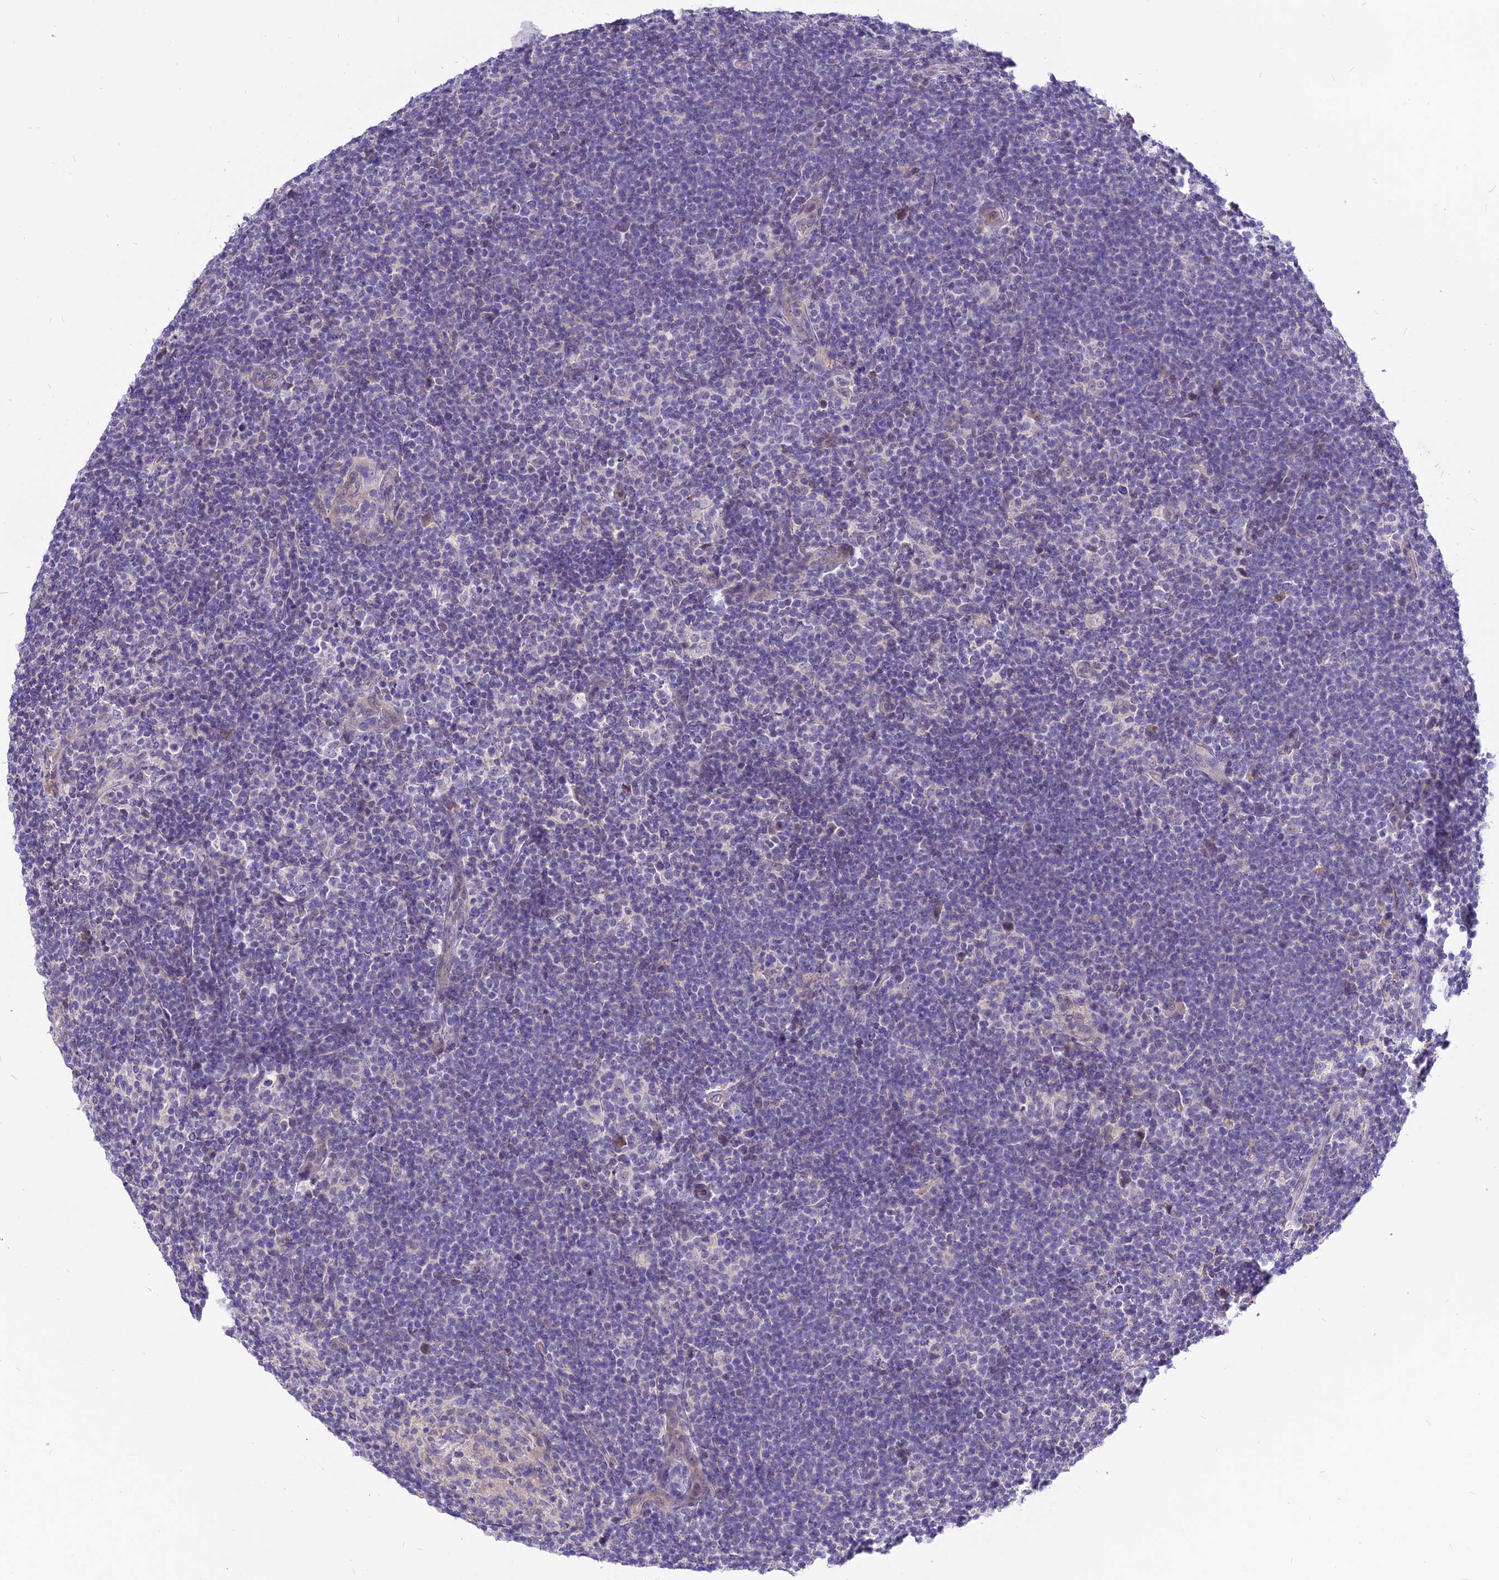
{"staining": {"intensity": "negative", "quantity": "none", "location": "none"}, "tissue": "lymphoma", "cell_type": "Tumor cells", "image_type": "cancer", "snomed": [{"axis": "morphology", "description": "Hodgkin's disease, NOS"}, {"axis": "topography", "description": "Lymph node"}], "caption": "A histopathology image of Hodgkin's disease stained for a protein reveals no brown staining in tumor cells.", "gene": "CZIB", "patient": {"sex": "female", "age": 57}}